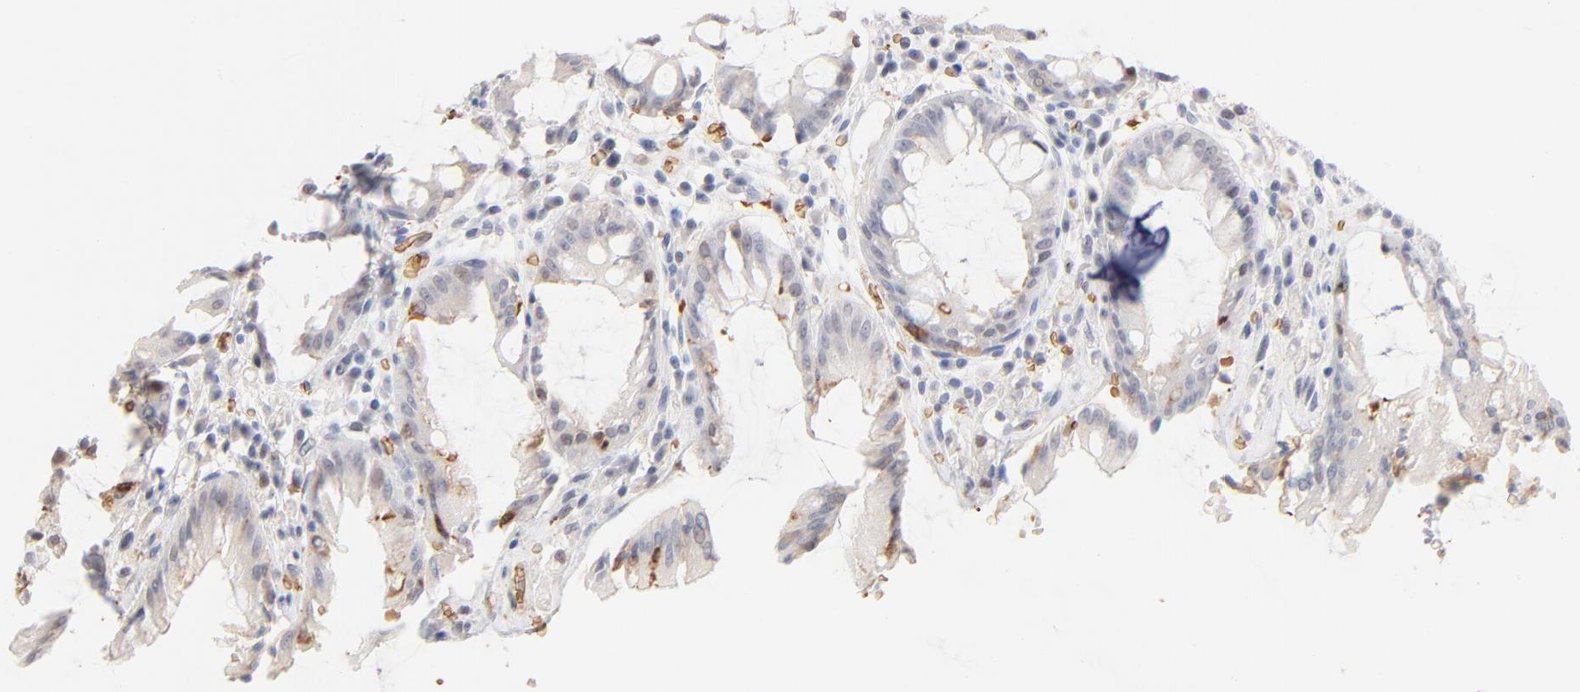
{"staining": {"intensity": "negative", "quantity": "none", "location": "none"}, "tissue": "rectum", "cell_type": "Glandular cells", "image_type": "normal", "snomed": [{"axis": "morphology", "description": "Normal tissue, NOS"}, {"axis": "topography", "description": "Rectum"}], "caption": "A histopathology image of rectum stained for a protein reveals no brown staining in glandular cells.", "gene": "SPTB", "patient": {"sex": "female", "age": 46}}